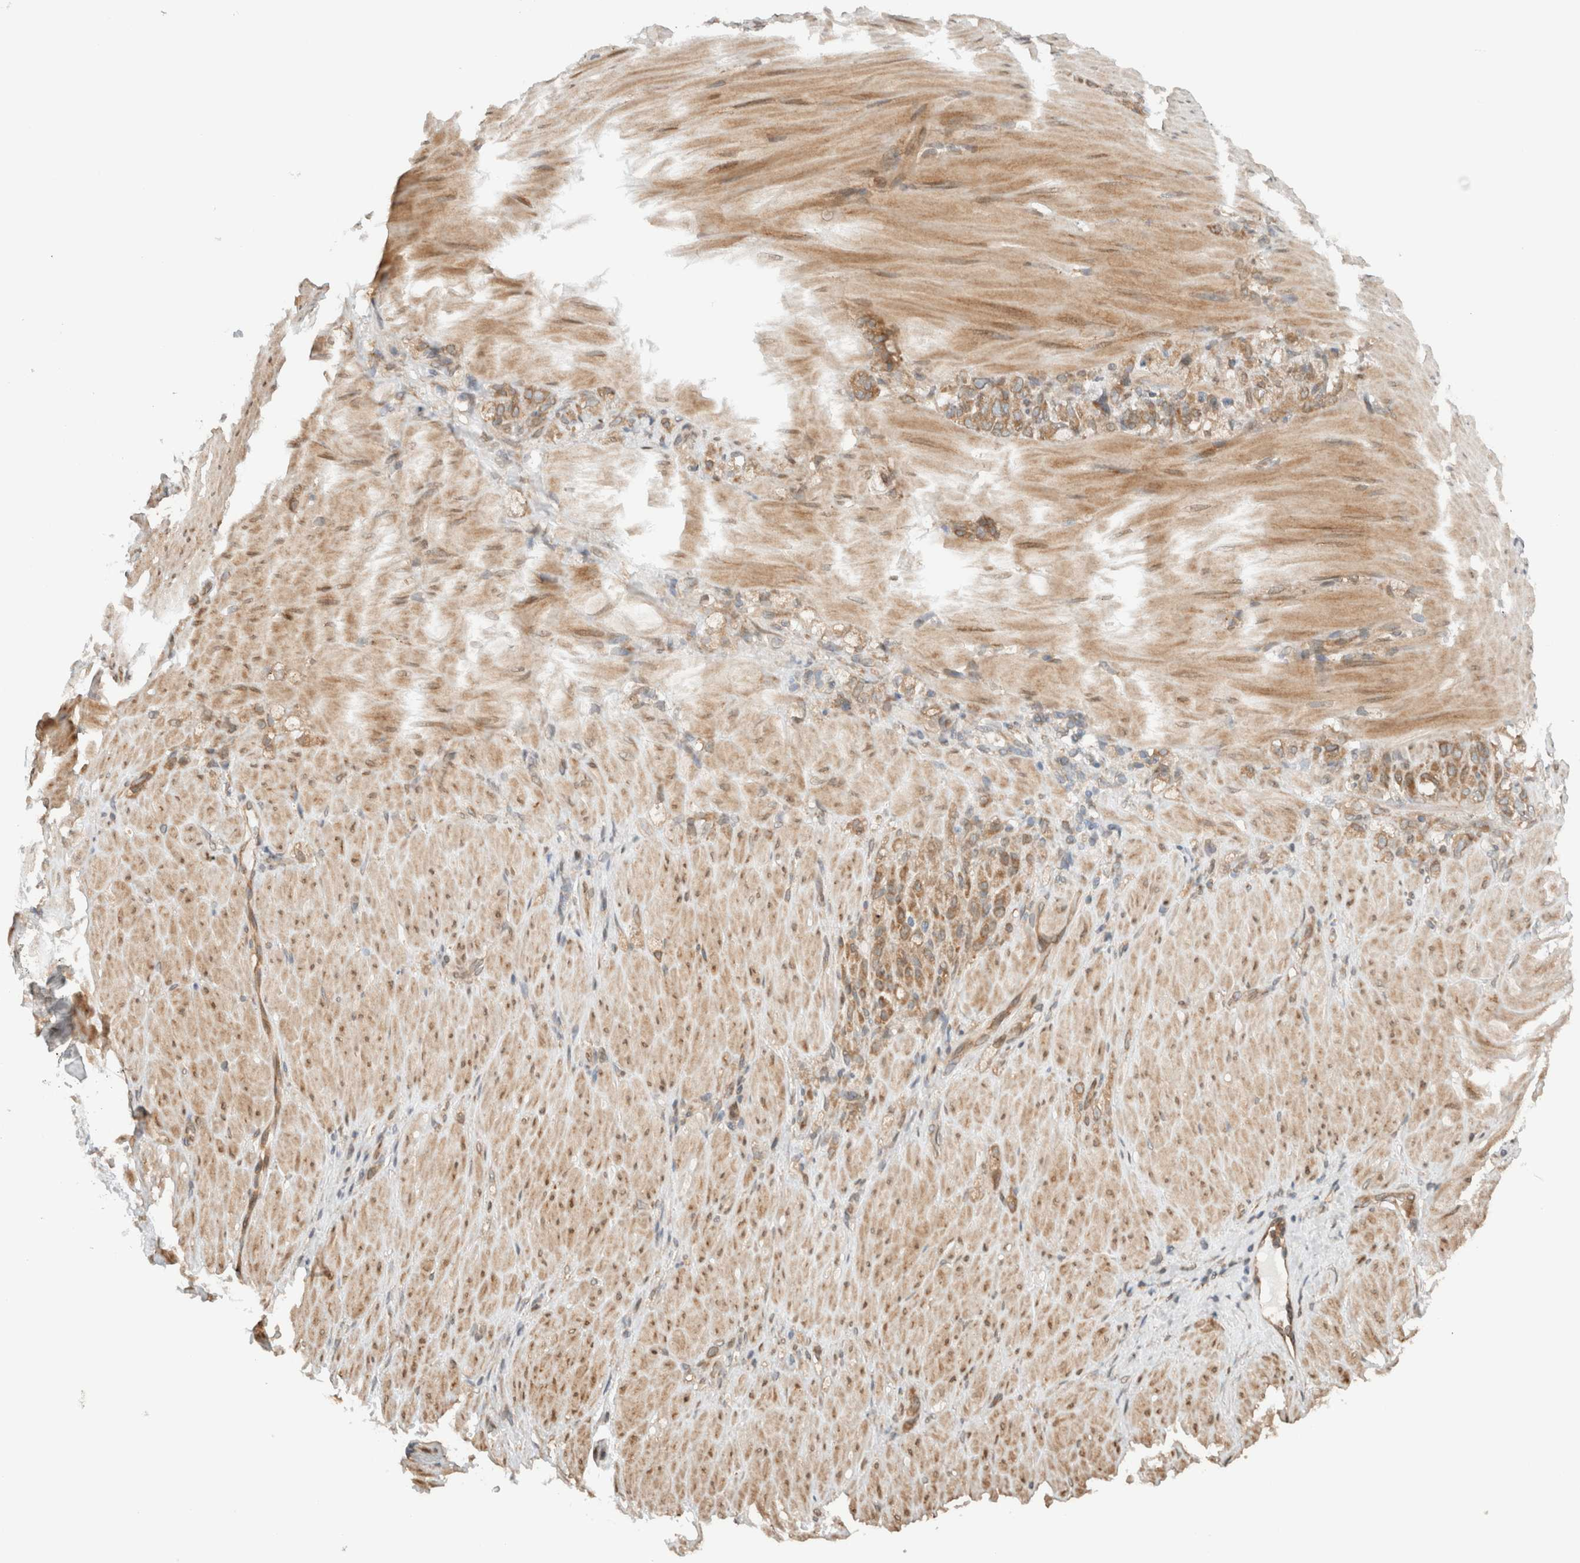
{"staining": {"intensity": "moderate", "quantity": ">75%", "location": "cytoplasmic/membranous"}, "tissue": "stomach cancer", "cell_type": "Tumor cells", "image_type": "cancer", "snomed": [{"axis": "morphology", "description": "Normal tissue, NOS"}, {"axis": "morphology", "description": "Adenocarcinoma, NOS"}, {"axis": "topography", "description": "Stomach"}], "caption": "Tumor cells show medium levels of moderate cytoplasmic/membranous positivity in approximately >75% of cells in adenocarcinoma (stomach). The staining was performed using DAB (3,3'-diaminobenzidine) to visualize the protein expression in brown, while the nuclei were stained in blue with hematoxylin (Magnification: 20x).", "gene": "ARFGEF2", "patient": {"sex": "male", "age": 82}}